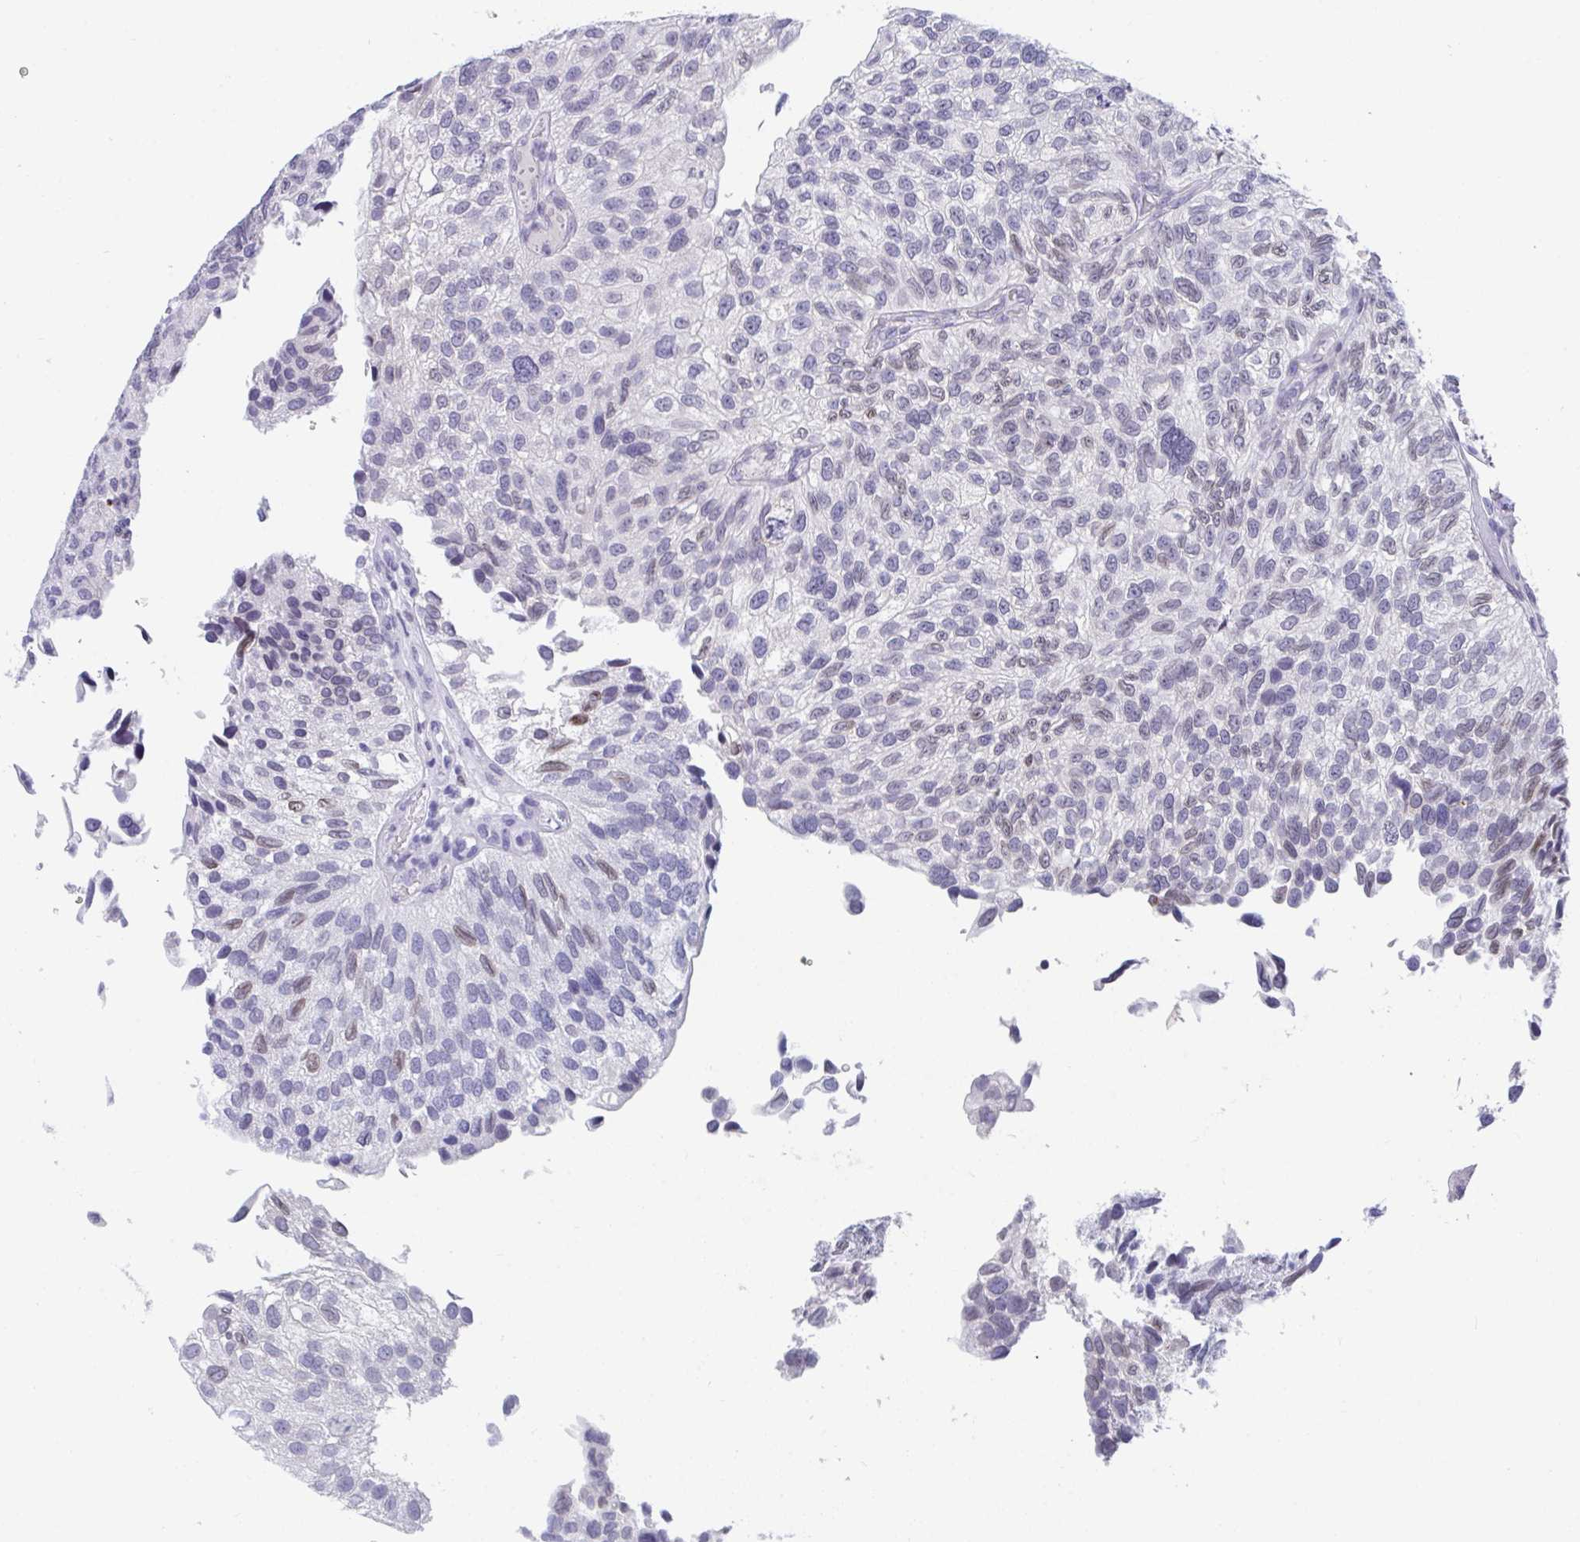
{"staining": {"intensity": "weak", "quantity": "<25%", "location": "nuclear"}, "tissue": "urothelial cancer", "cell_type": "Tumor cells", "image_type": "cancer", "snomed": [{"axis": "morphology", "description": "Urothelial carcinoma, NOS"}, {"axis": "topography", "description": "Urinary bladder"}], "caption": "IHC of human transitional cell carcinoma demonstrates no positivity in tumor cells. The staining is performed using DAB (3,3'-diaminobenzidine) brown chromogen with nuclei counter-stained in using hematoxylin.", "gene": "BMAL2", "patient": {"sex": "male", "age": 87}}